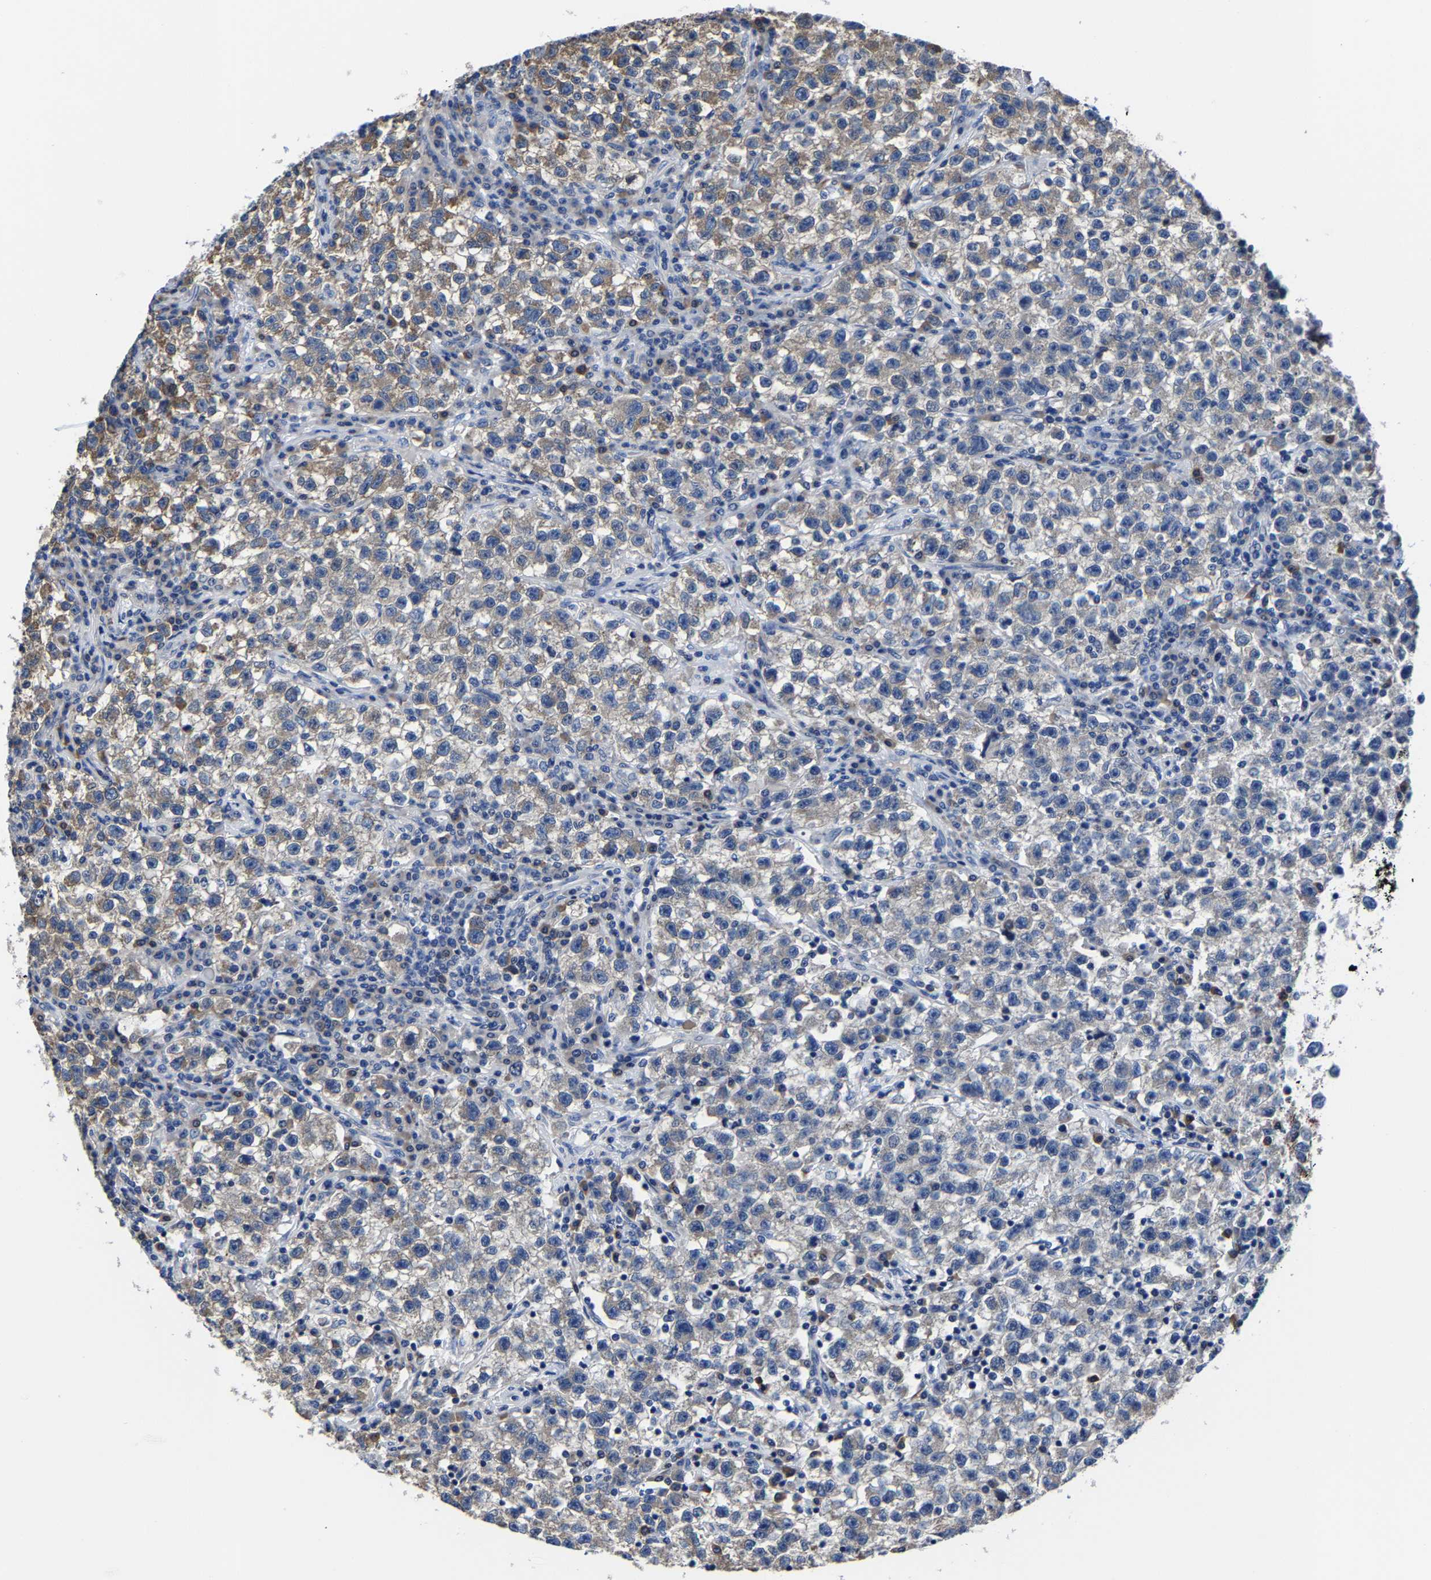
{"staining": {"intensity": "moderate", "quantity": ">75%", "location": "cytoplasmic/membranous"}, "tissue": "testis cancer", "cell_type": "Tumor cells", "image_type": "cancer", "snomed": [{"axis": "morphology", "description": "Seminoma, NOS"}, {"axis": "topography", "description": "Testis"}], "caption": "An immunohistochemistry histopathology image of tumor tissue is shown. Protein staining in brown labels moderate cytoplasmic/membranous positivity in testis seminoma within tumor cells.", "gene": "SRPK2", "patient": {"sex": "male", "age": 22}}